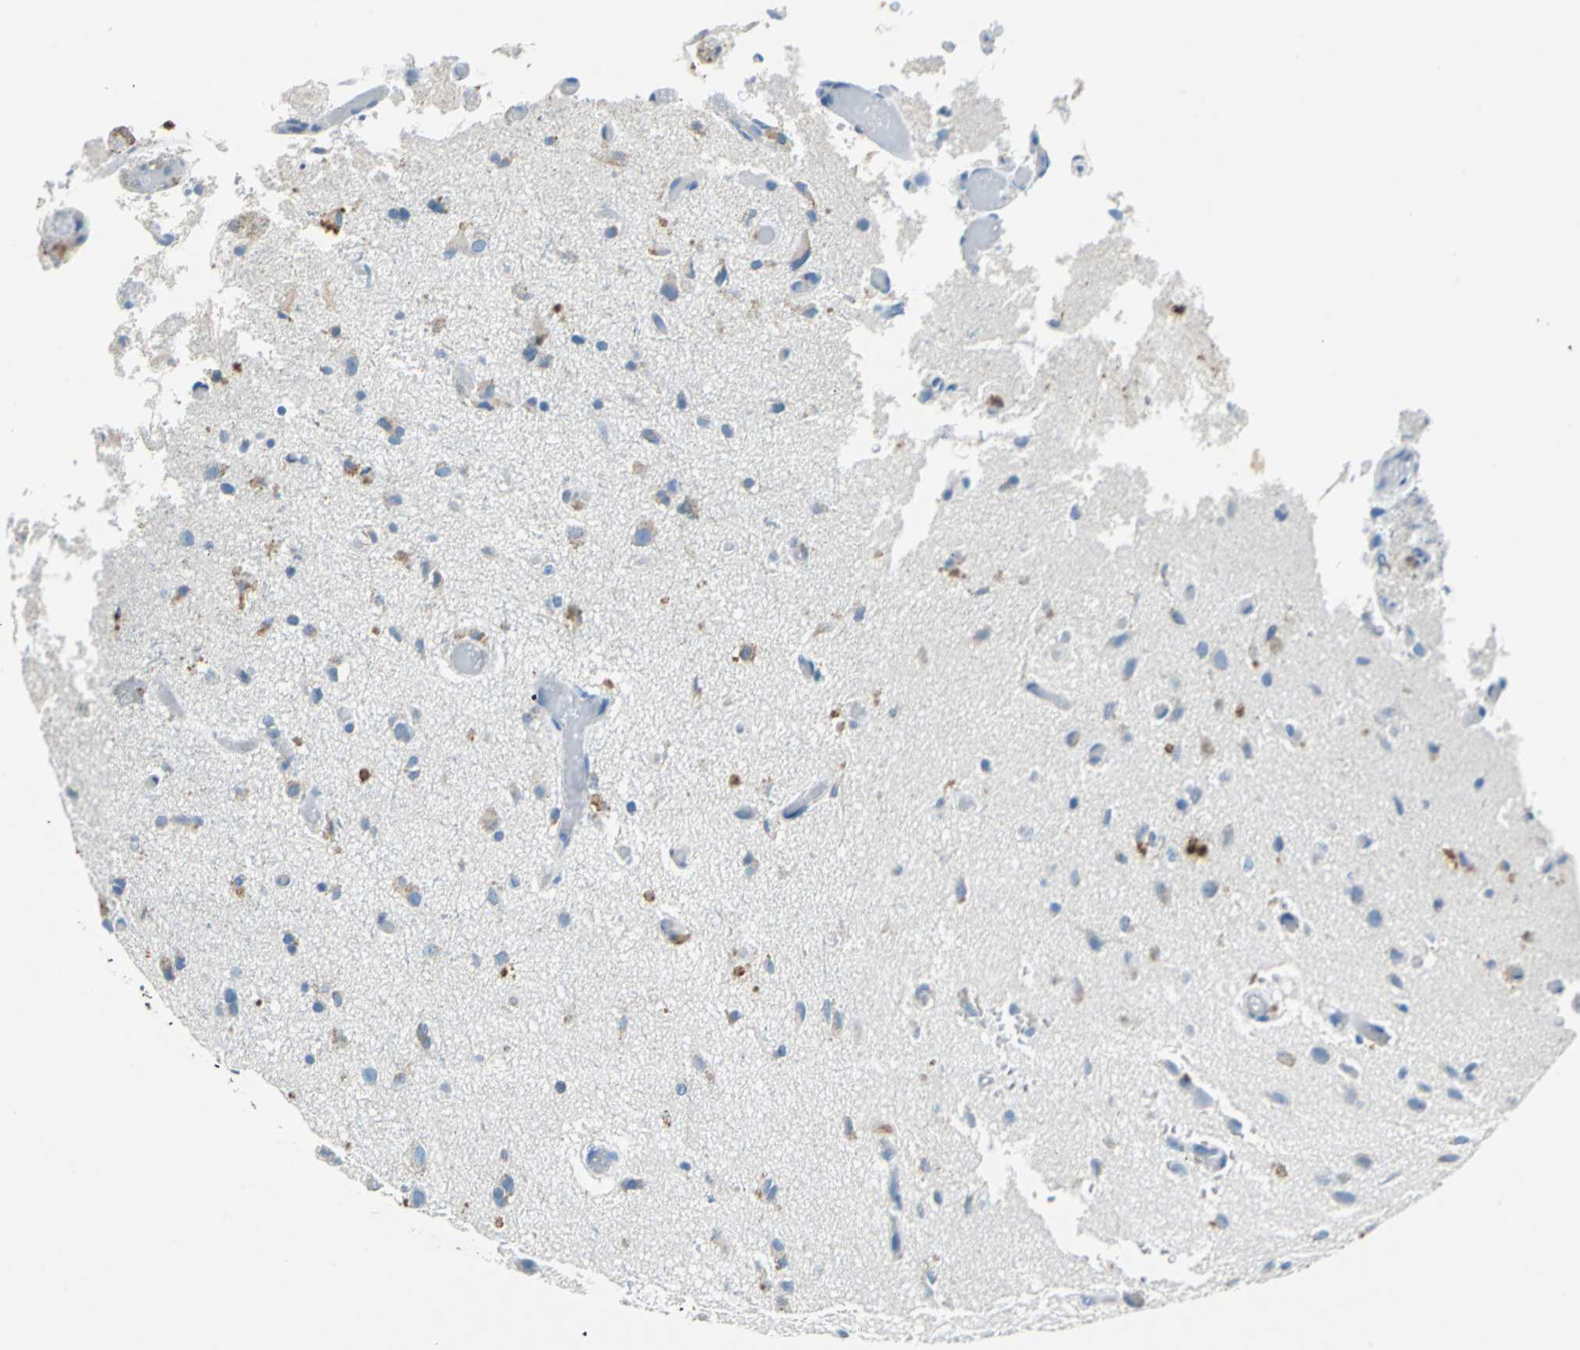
{"staining": {"intensity": "negative", "quantity": "none", "location": "none"}, "tissue": "glioma", "cell_type": "Tumor cells", "image_type": "cancer", "snomed": [{"axis": "morphology", "description": "Glioma, malignant, High grade"}, {"axis": "topography", "description": "Brain"}], "caption": "IHC image of neoplastic tissue: human glioma stained with DAB exhibits no significant protein expression in tumor cells.", "gene": "TEX264", "patient": {"sex": "male", "age": 47}}